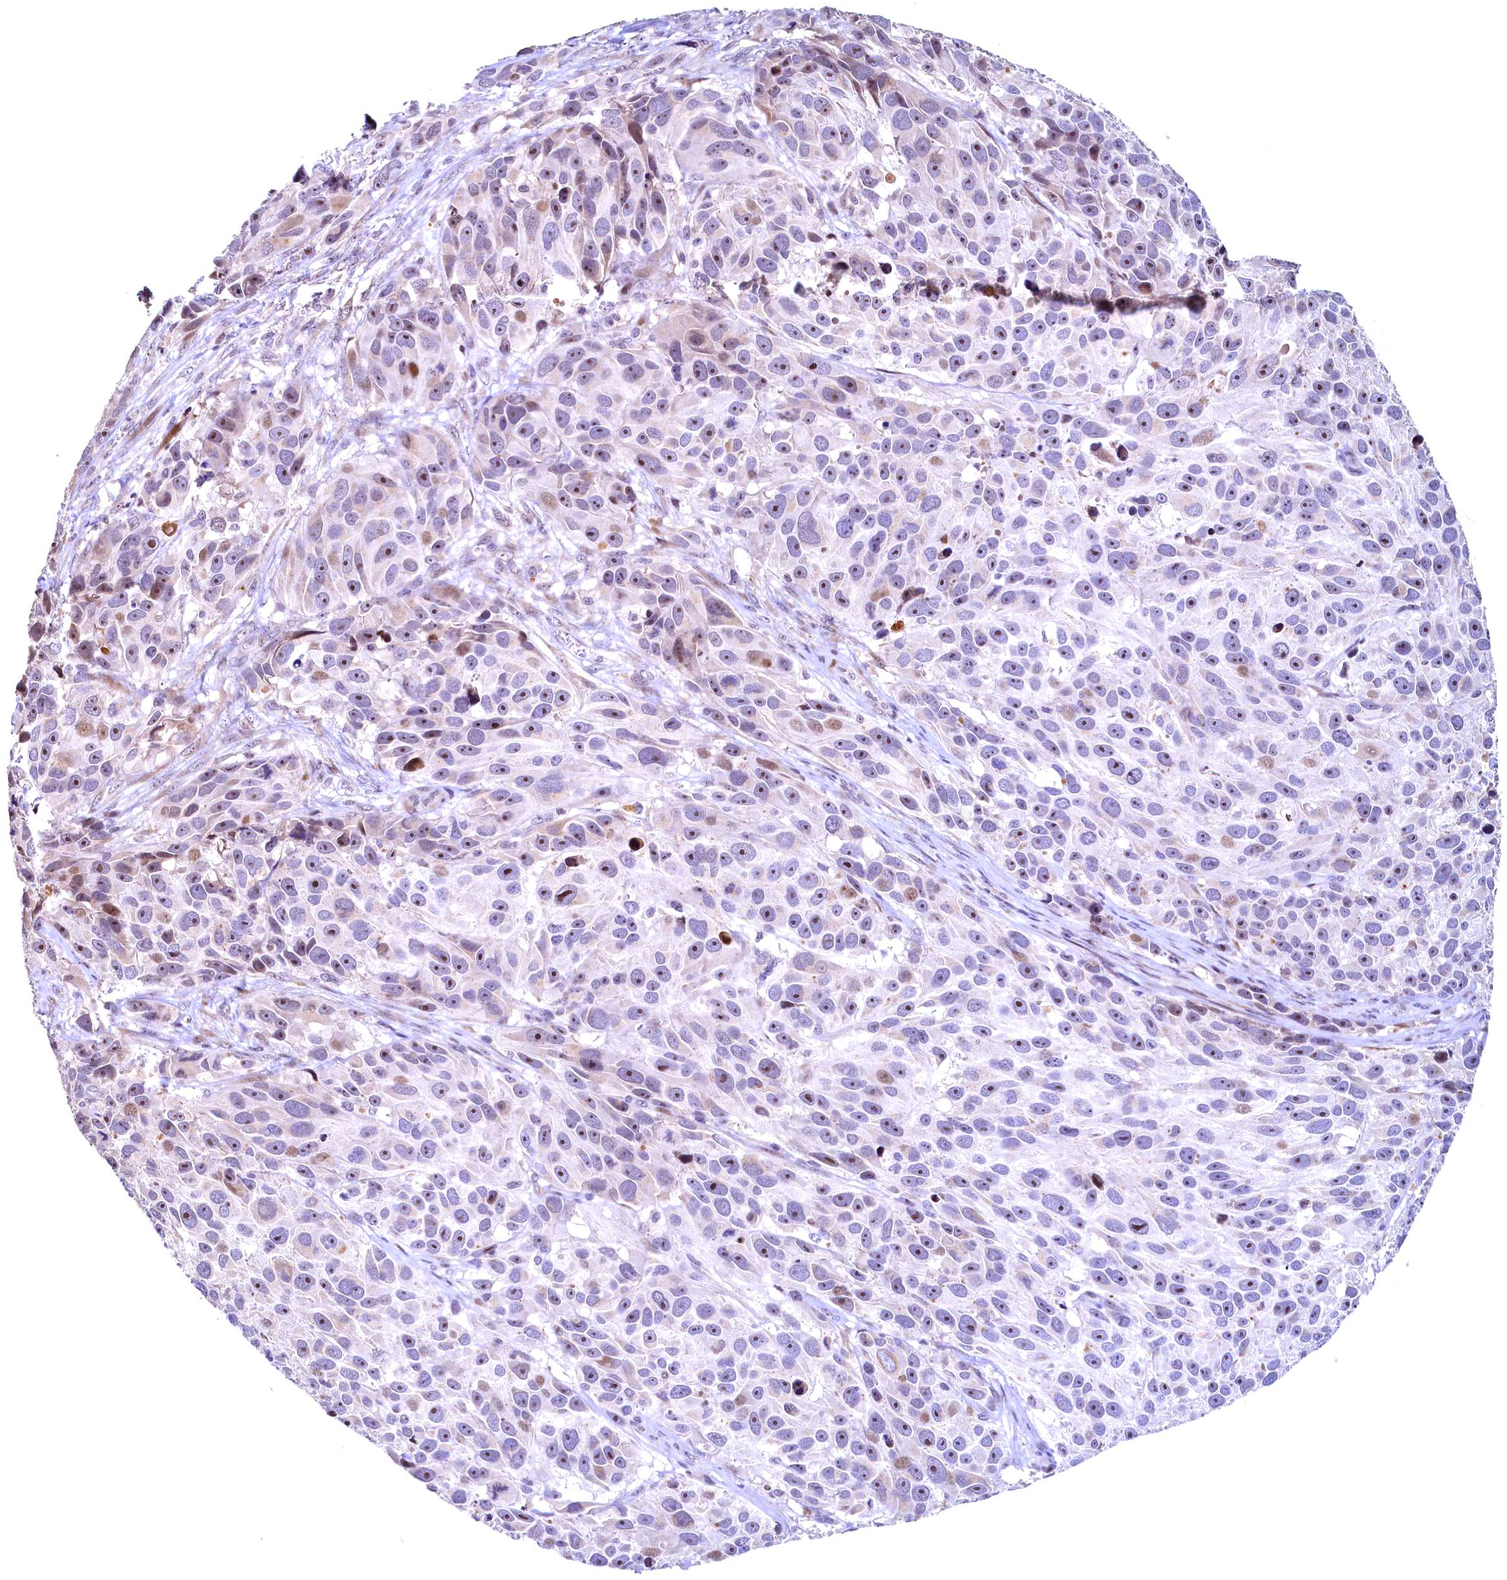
{"staining": {"intensity": "moderate", "quantity": "<25%", "location": "nuclear"}, "tissue": "melanoma", "cell_type": "Tumor cells", "image_type": "cancer", "snomed": [{"axis": "morphology", "description": "Malignant melanoma, NOS"}, {"axis": "topography", "description": "Skin"}], "caption": "A histopathology image of melanoma stained for a protein reveals moderate nuclear brown staining in tumor cells.", "gene": "LATS2", "patient": {"sex": "male", "age": 84}}